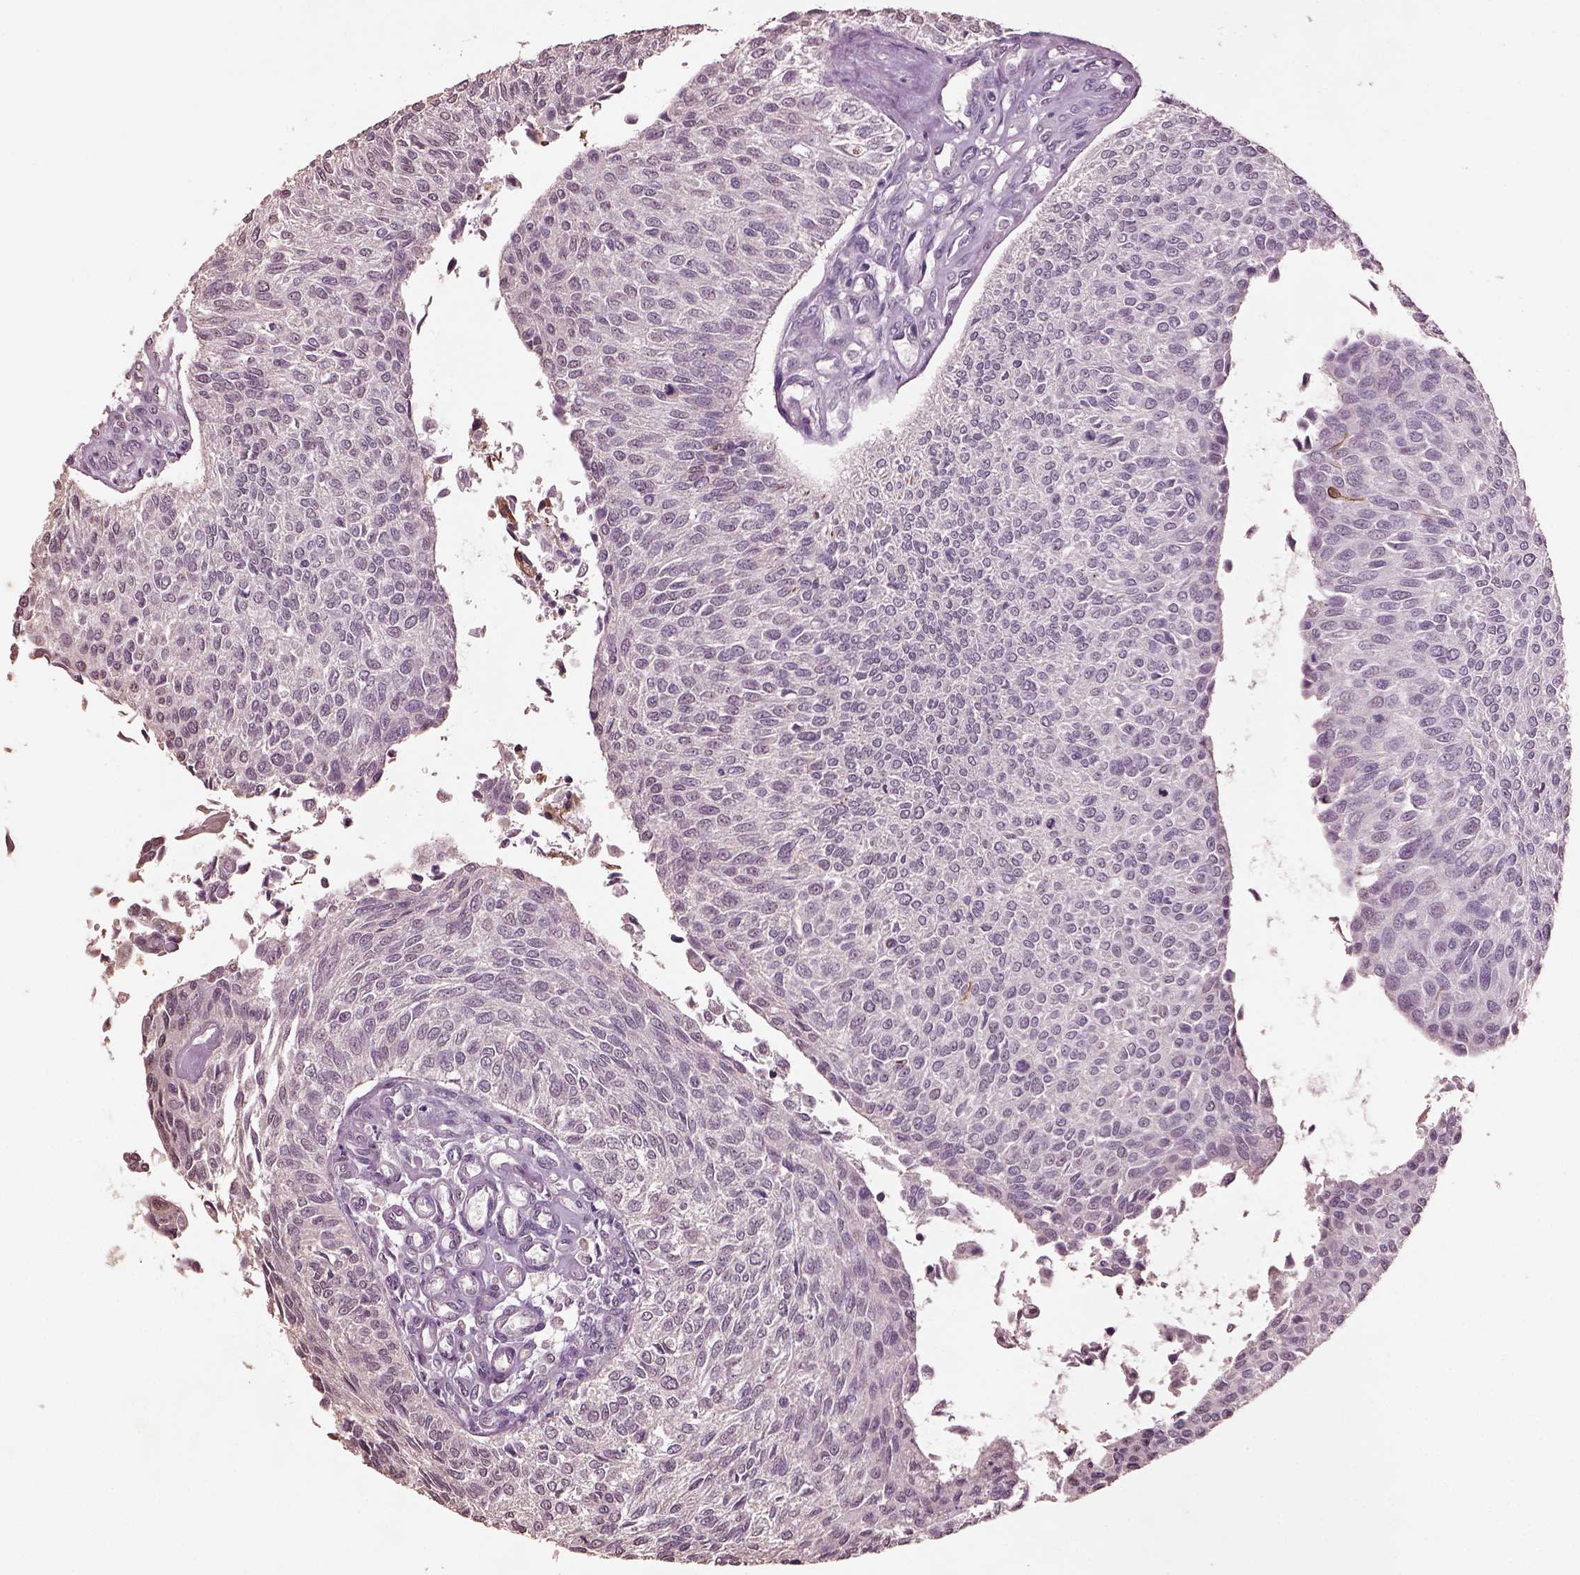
{"staining": {"intensity": "negative", "quantity": "none", "location": "none"}, "tissue": "urothelial cancer", "cell_type": "Tumor cells", "image_type": "cancer", "snomed": [{"axis": "morphology", "description": "Urothelial carcinoma, NOS"}, {"axis": "topography", "description": "Urinary bladder"}], "caption": "Tumor cells are negative for protein expression in human urothelial cancer. (Brightfield microscopy of DAB IHC at high magnification).", "gene": "KCNIP3", "patient": {"sex": "male", "age": 55}}